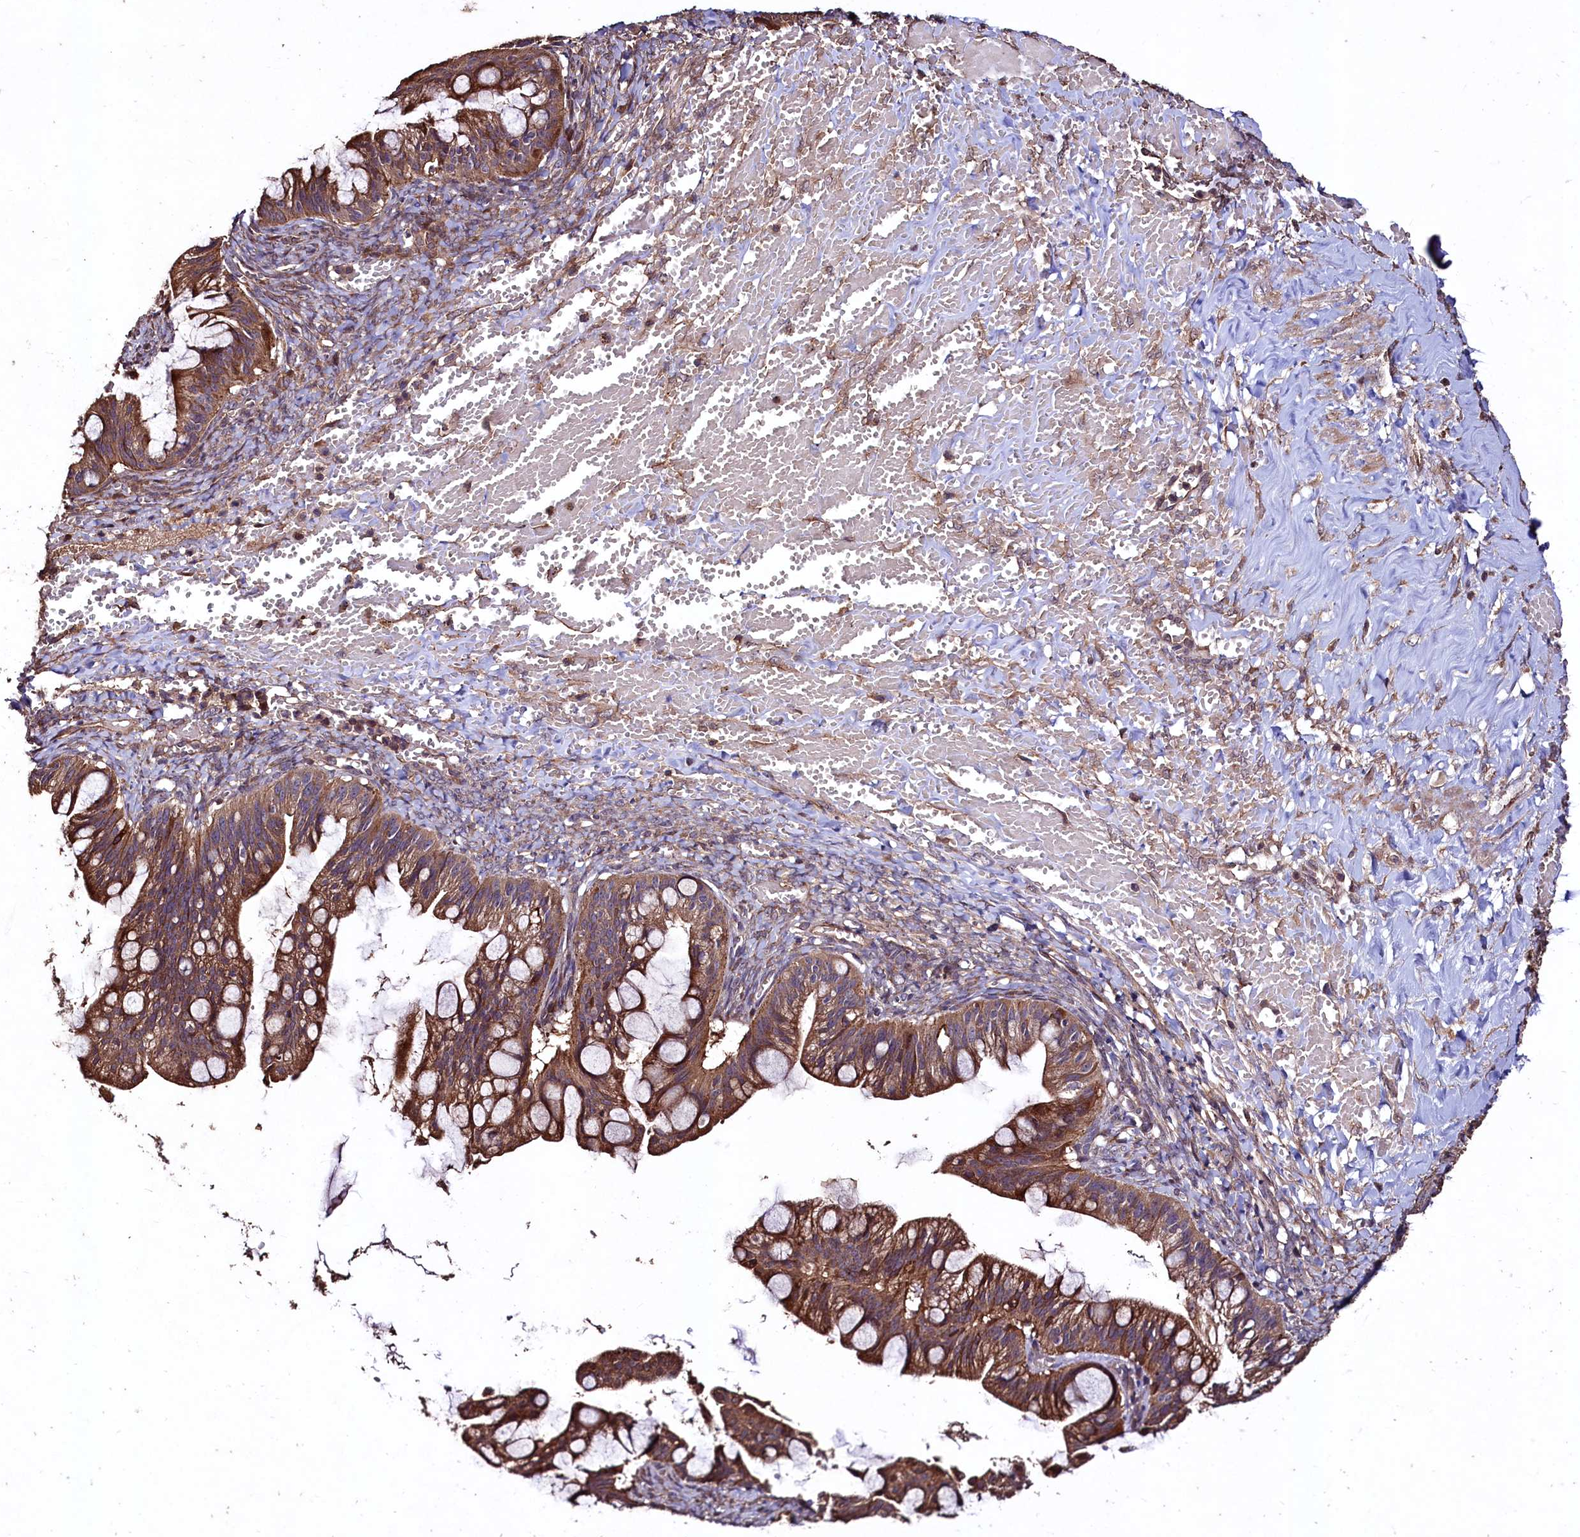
{"staining": {"intensity": "moderate", "quantity": ">75%", "location": "cytoplasmic/membranous"}, "tissue": "ovarian cancer", "cell_type": "Tumor cells", "image_type": "cancer", "snomed": [{"axis": "morphology", "description": "Cystadenocarcinoma, mucinous, NOS"}, {"axis": "topography", "description": "Ovary"}], "caption": "Human ovarian mucinous cystadenocarcinoma stained with a protein marker reveals moderate staining in tumor cells.", "gene": "TMEM98", "patient": {"sex": "female", "age": 73}}